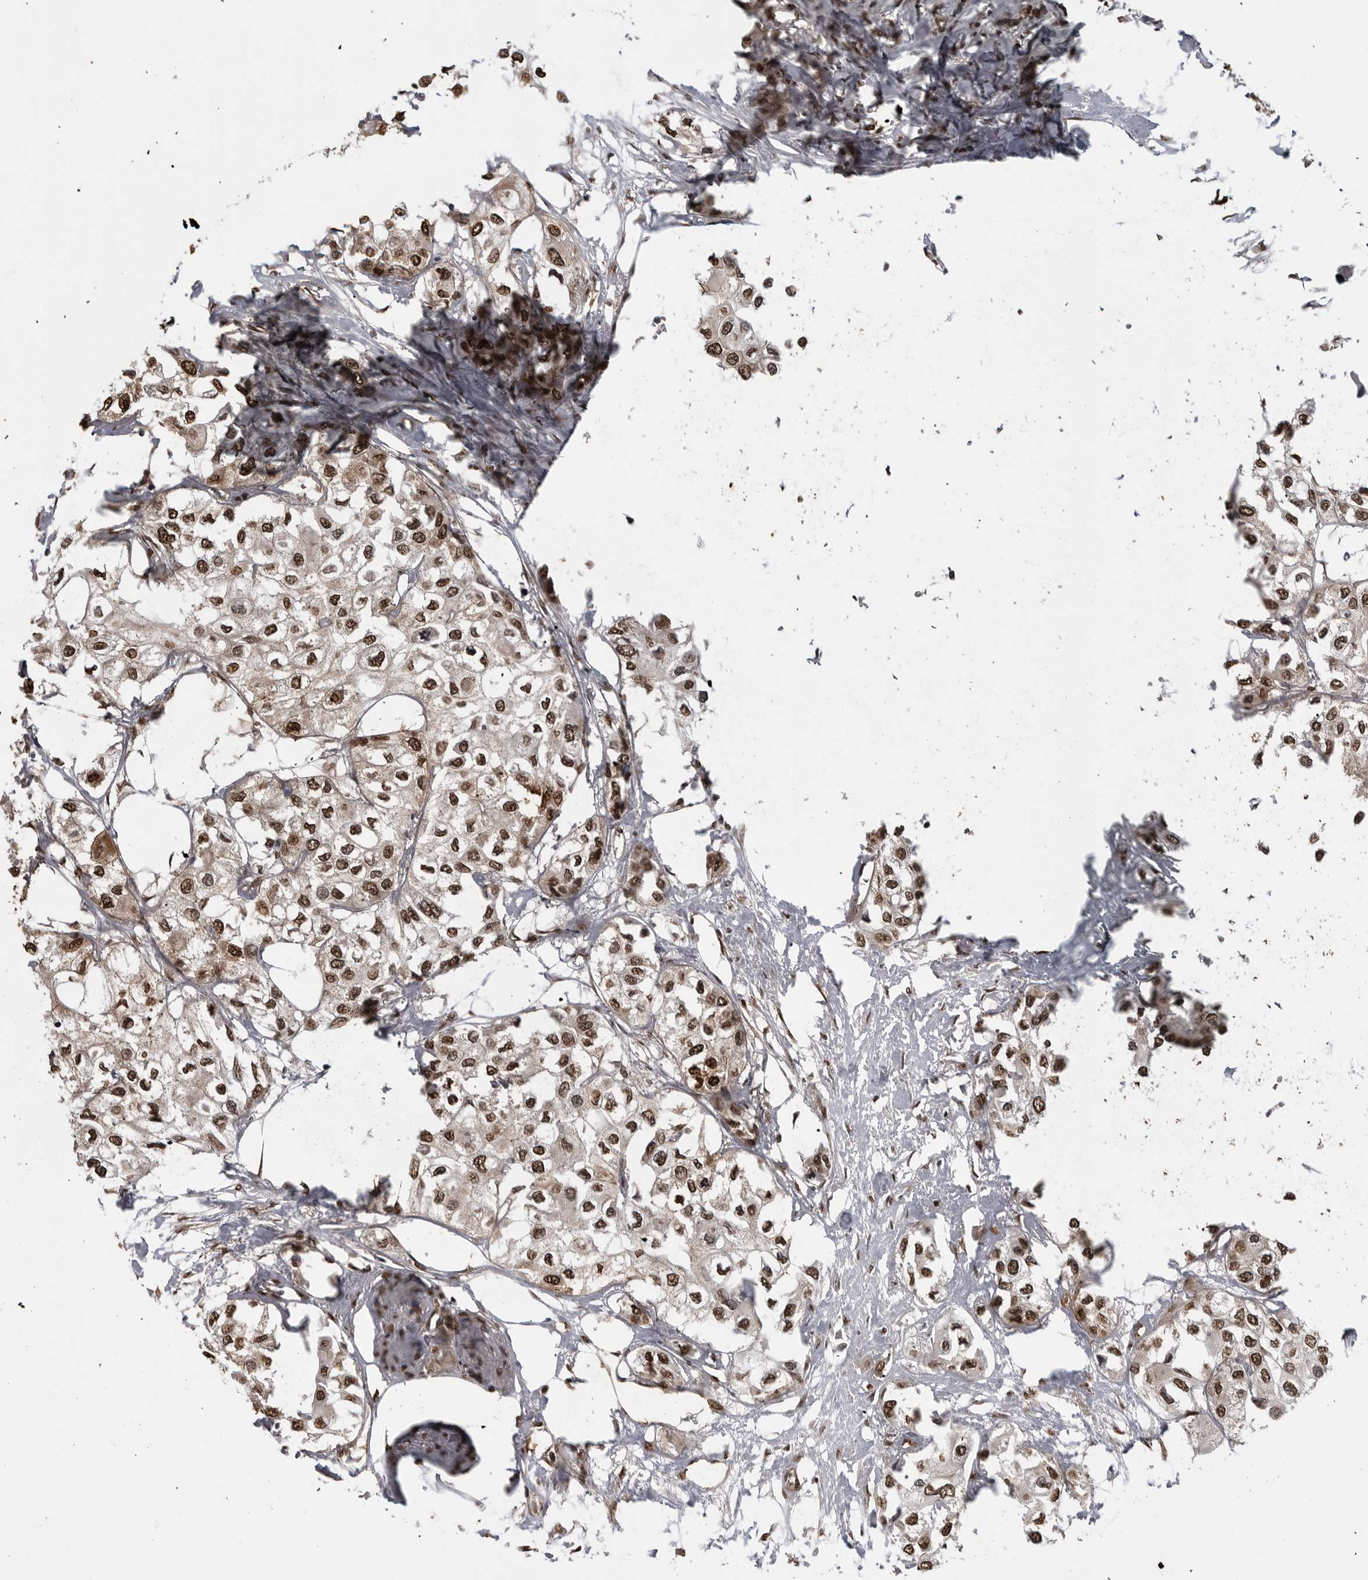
{"staining": {"intensity": "moderate", "quantity": ">75%", "location": "nuclear"}, "tissue": "urothelial cancer", "cell_type": "Tumor cells", "image_type": "cancer", "snomed": [{"axis": "morphology", "description": "Urothelial carcinoma, High grade"}, {"axis": "topography", "description": "Urinary bladder"}], "caption": "This image displays urothelial cancer stained with IHC to label a protein in brown. The nuclear of tumor cells show moderate positivity for the protein. Nuclei are counter-stained blue.", "gene": "SMAD2", "patient": {"sex": "male", "age": 64}}